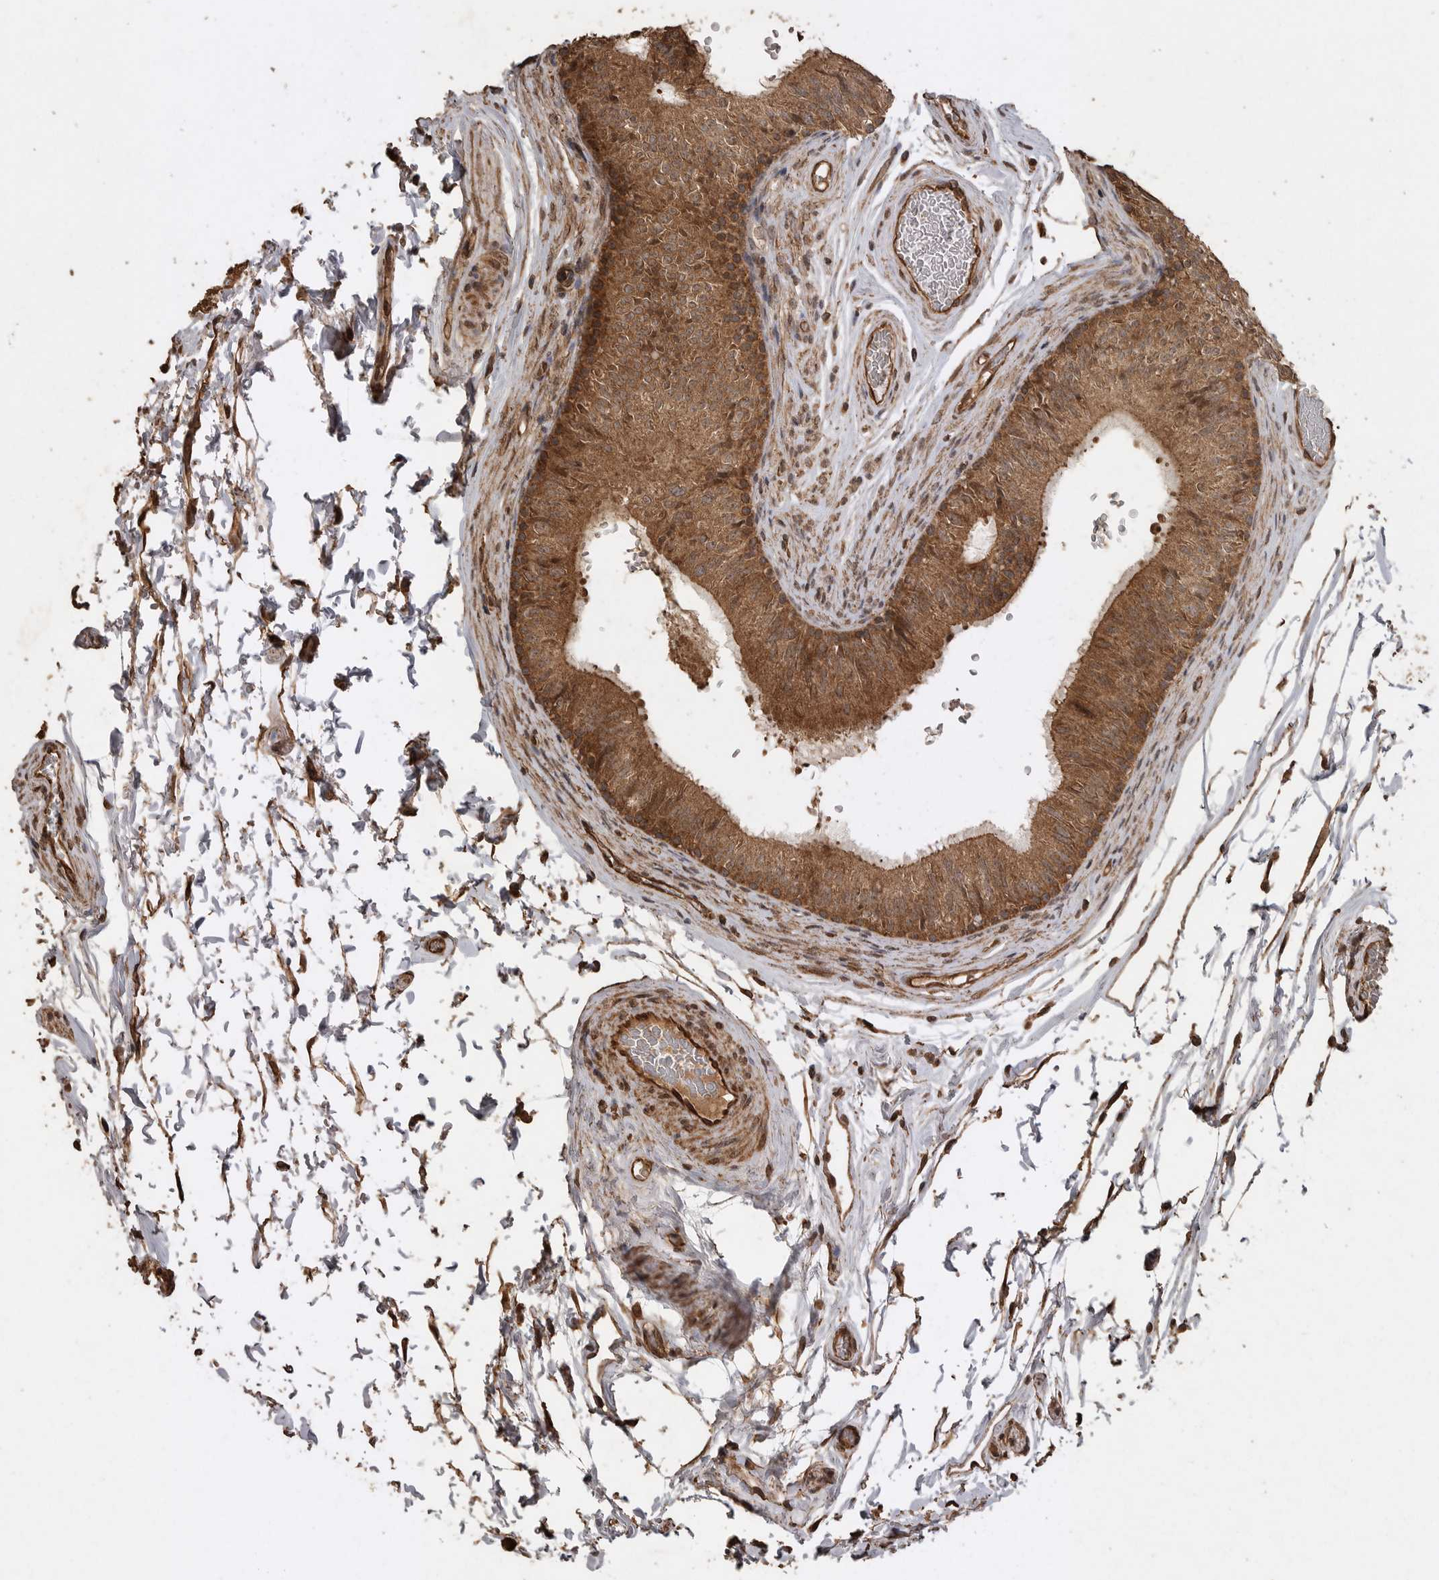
{"staining": {"intensity": "moderate", "quantity": ">75%", "location": "cytoplasmic/membranous"}, "tissue": "epididymis", "cell_type": "Glandular cells", "image_type": "normal", "snomed": [{"axis": "morphology", "description": "Normal tissue, NOS"}, {"axis": "topography", "description": "Epididymis"}], "caption": "Immunohistochemistry photomicrograph of unremarkable epididymis: human epididymis stained using immunohistochemistry demonstrates medium levels of moderate protein expression localized specifically in the cytoplasmic/membranous of glandular cells, appearing as a cytoplasmic/membranous brown color.", "gene": "PINK1", "patient": {"sex": "male", "age": 36}}